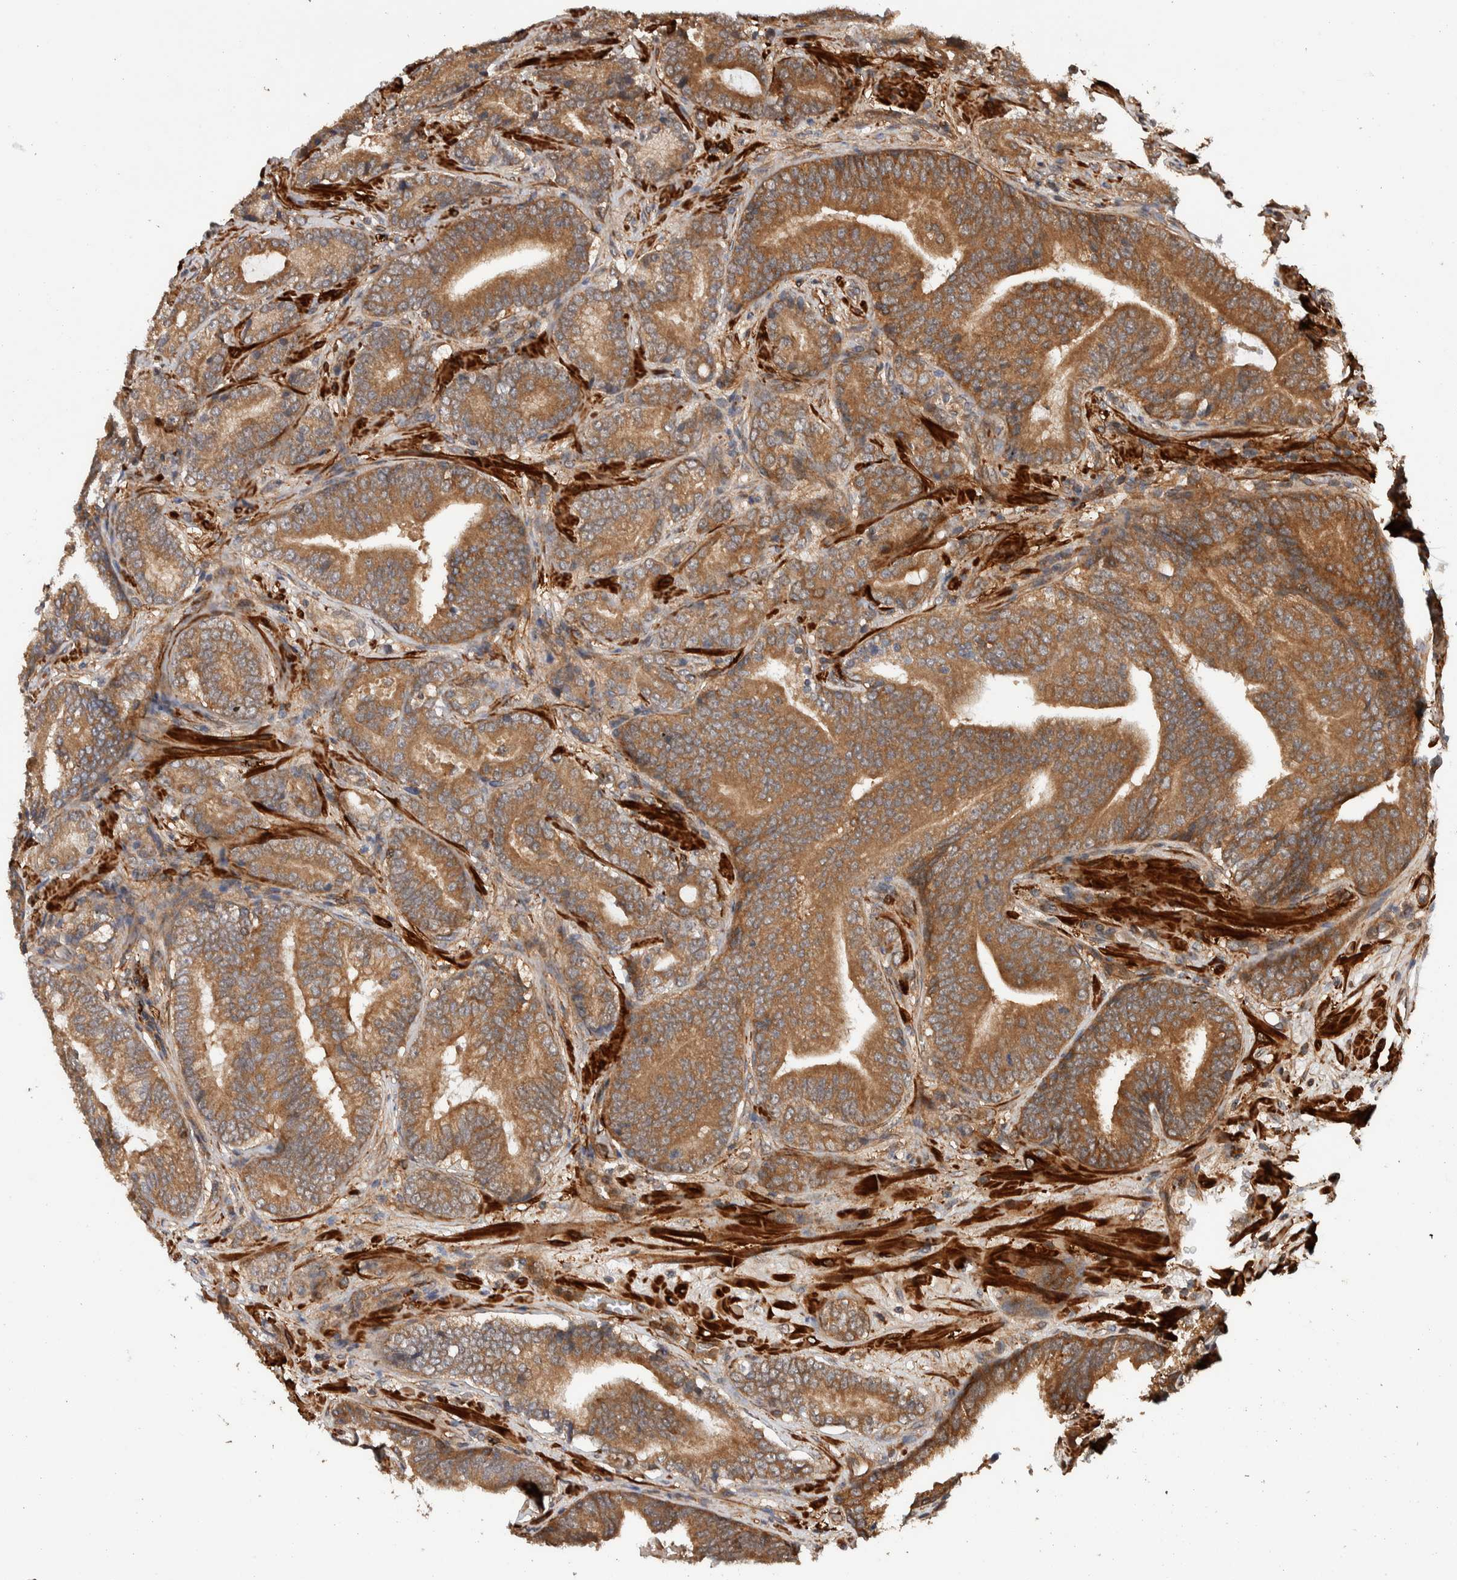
{"staining": {"intensity": "moderate", "quantity": ">75%", "location": "cytoplasmic/membranous"}, "tissue": "prostate cancer", "cell_type": "Tumor cells", "image_type": "cancer", "snomed": [{"axis": "morphology", "description": "Adenocarcinoma, High grade"}, {"axis": "topography", "description": "Prostate"}], "caption": "IHC of human high-grade adenocarcinoma (prostate) shows medium levels of moderate cytoplasmic/membranous positivity in about >75% of tumor cells.", "gene": "SYNRG", "patient": {"sex": "male", "age": 55}}